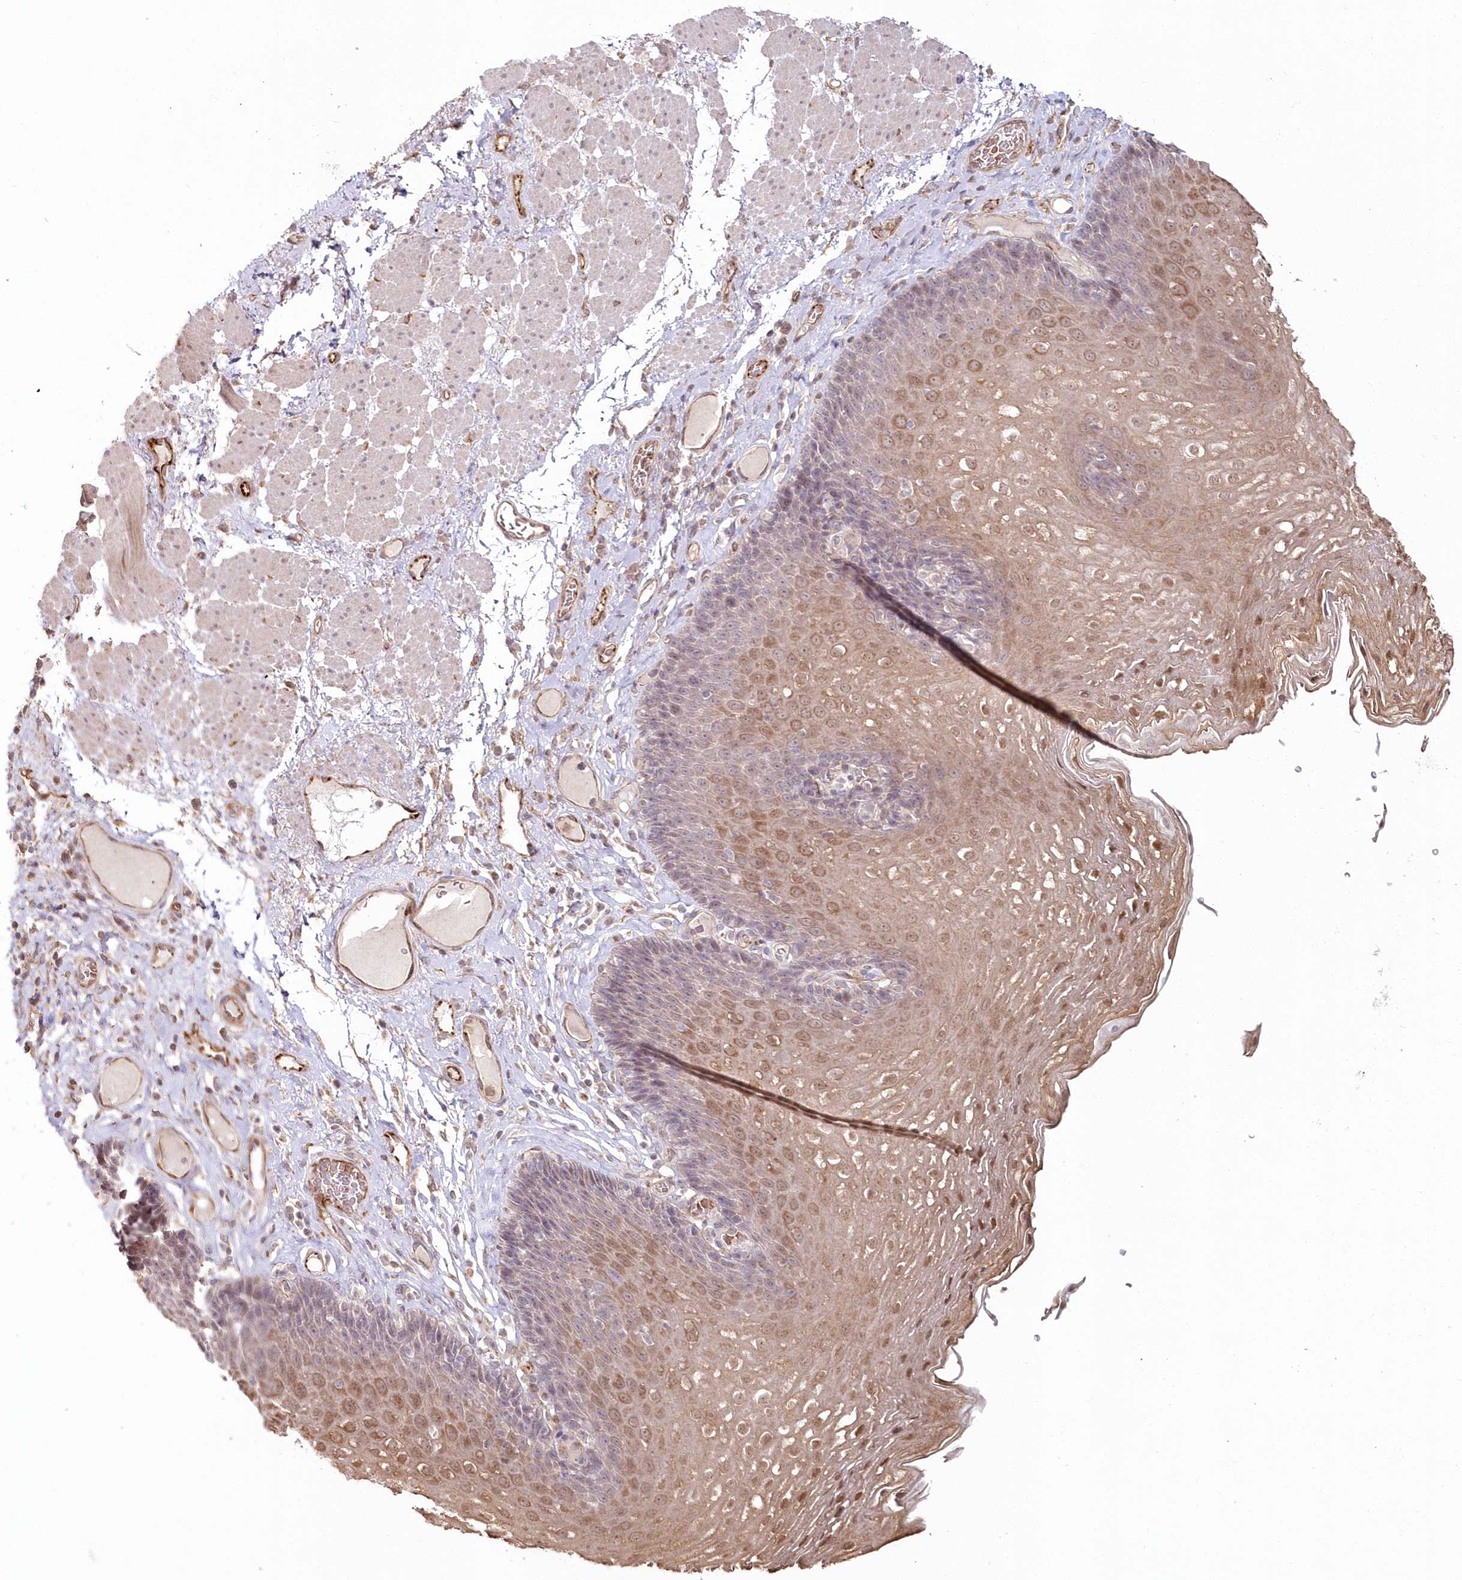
{"staining": {"intensity": "moderate", "quantity": "25%-75%", "location": "cytoplasmic/membranous,nuclear"}, "tissue": "esophagus", "cell_type": "Squamous epithelial cells", "image_type": "normal", "snomed": [{"axis": "morphology", "description": "Normal tissue, NOS"}, {"axis": "topography", "description": "Esophagus"}], "caption": "The photomicrograph demonstrates staining of benign esophagus, revealing moderate cytoplasmic/membranous,nuclear protein expression (brown color) within squamous epithelial cells. (brown staining indicates protein expression, while blue staining denotes nuclei).", "gene": "HYCC2", "patient": {"sex": "female", "age": 66}}